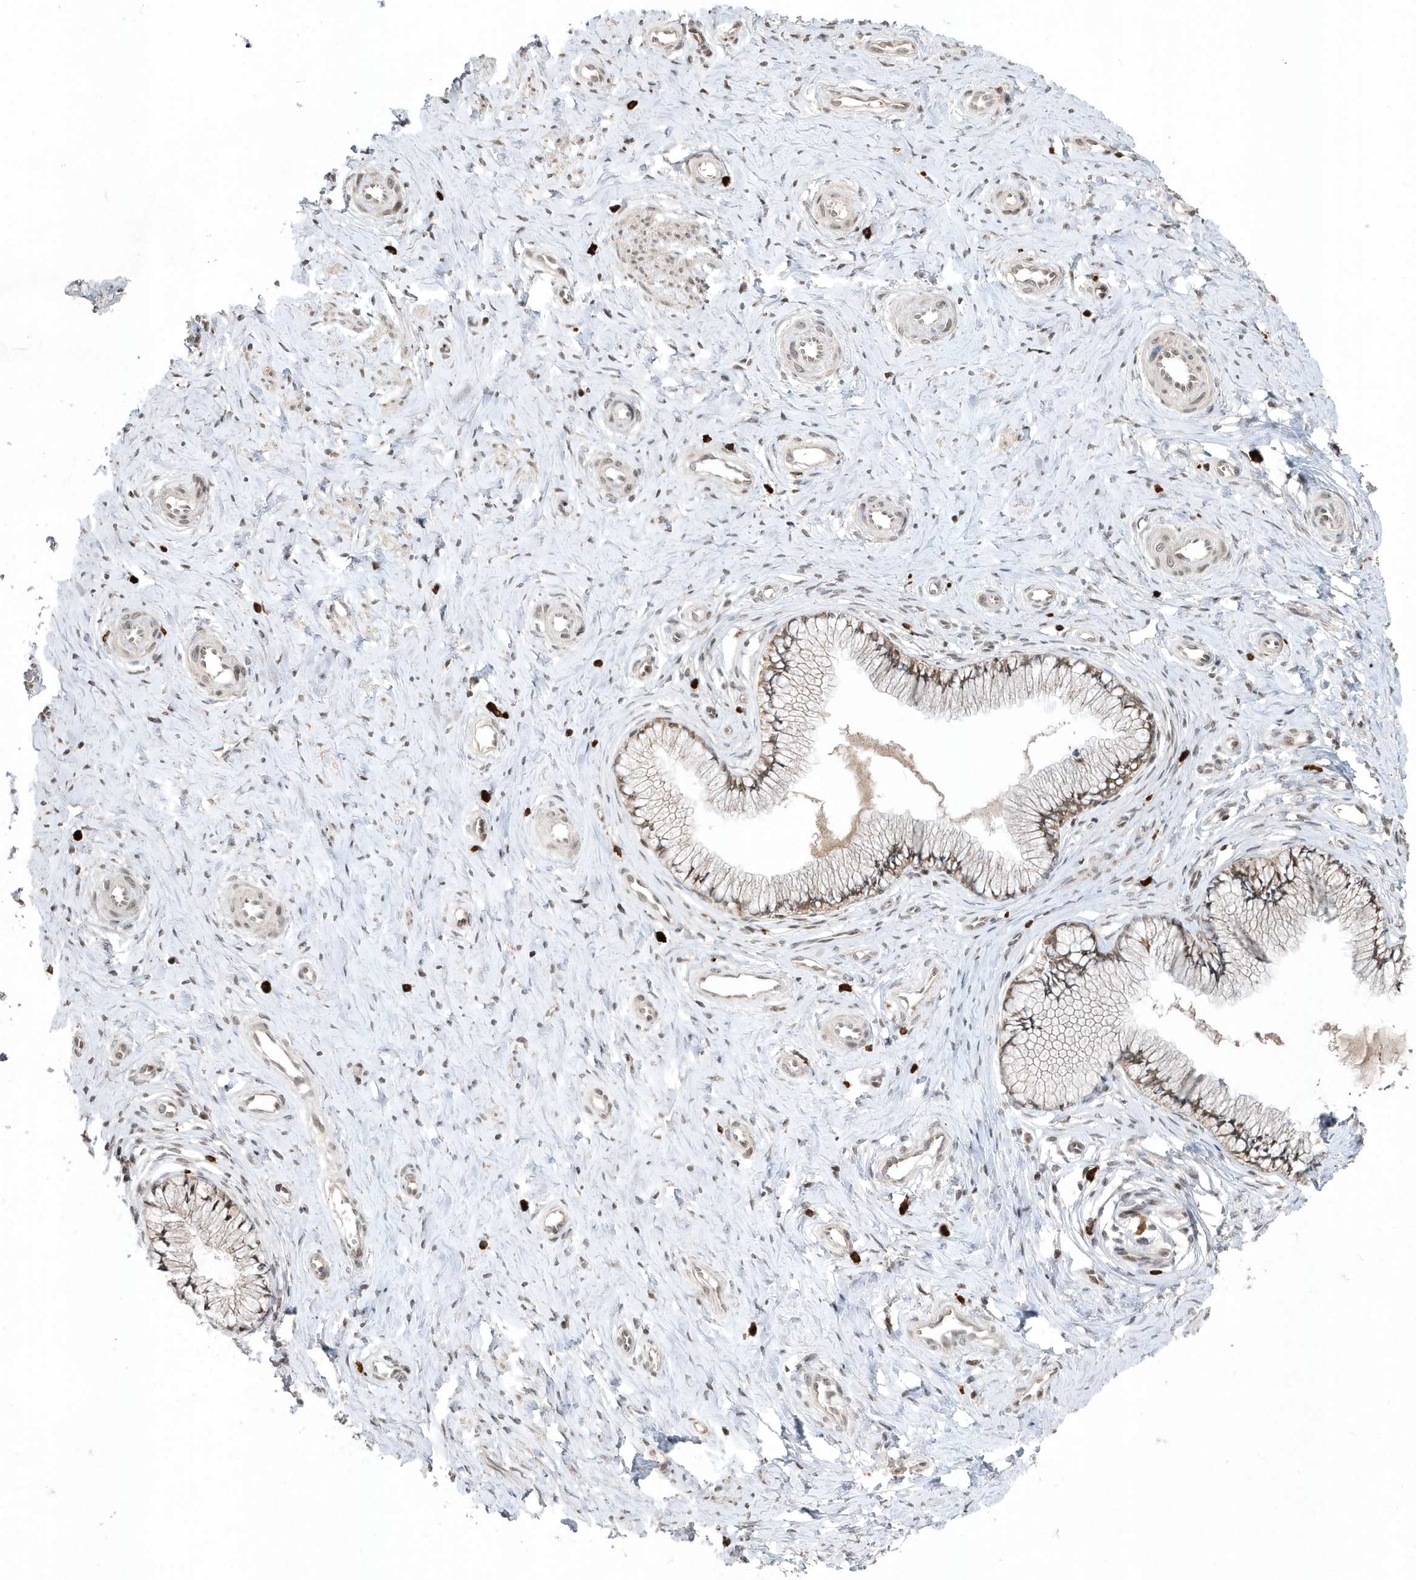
{"staining": {"intensity": "moderate", "quantity": "25%-75%", "location": "cytoplasmic/membranous,nuclear"}, "tissue": "cervix", "cell_type": "Glandular cells", "image_type": "normal", "snomed": [{"axis": "morphology", "description": "Normal tissue, NOS"}, {"axis": "topography", "description": "Cervix"}], "caption": "Protein staining by IHC displays moderate cytoplasmic/membranous,nuclear expression in approximately 25%-75% of glandular cells in normal cervix. (Stains: DAB (3,3'-diaminobenzidine) in brown, nuclei in blue, Microscopy: brightfield microscopy at high magnification).", "gene": "EIF2B1", "patient": {"sex": "female", "age": 36}}